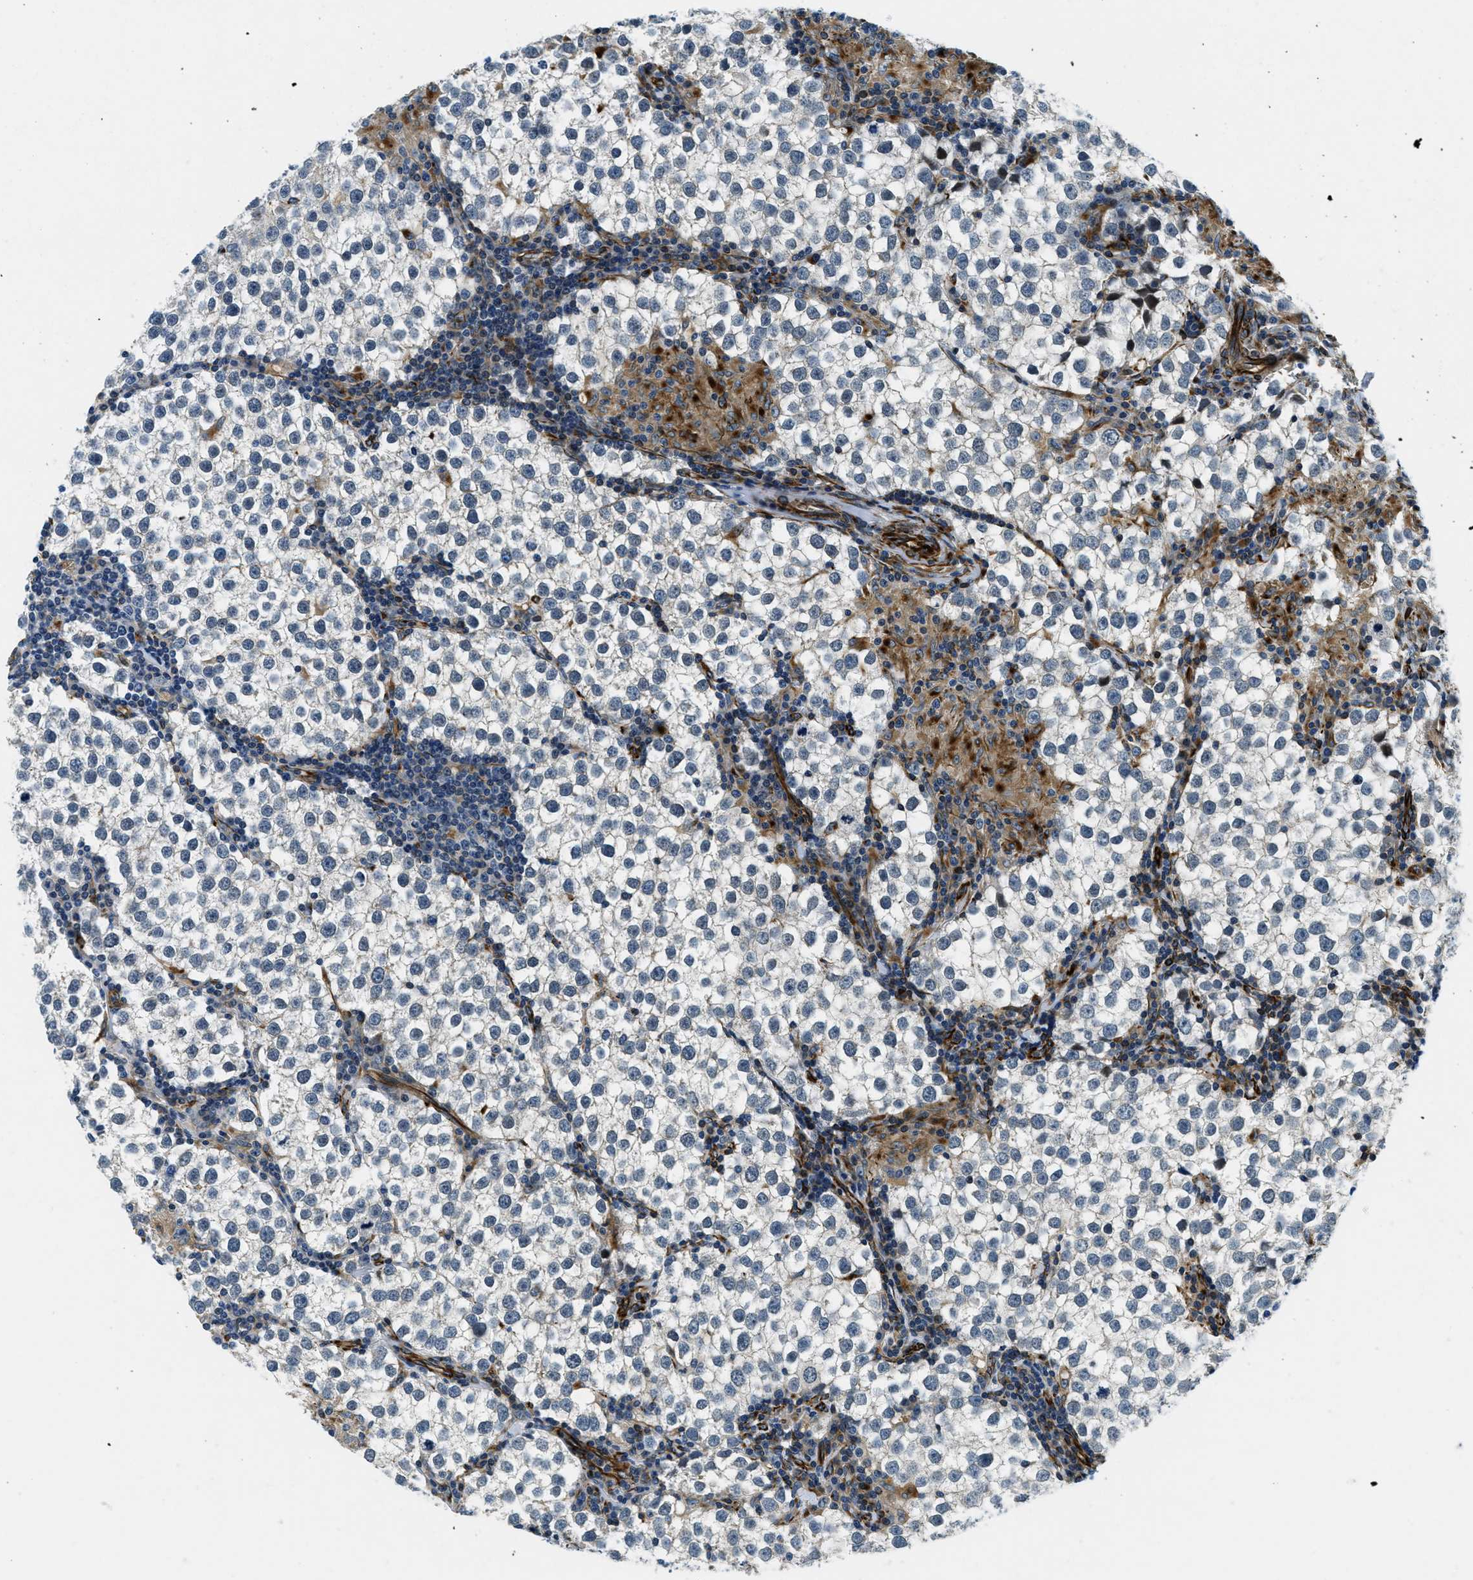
{"staining": {"intensity": "negative", "quantity": "none", "location": "none"}, "tissue": "testis cancer", "cell_type": "Tumor cells", "image_type": "cancer", "snomed": [{"axis": "morphology", "description": "Seminoma, NOS"}, {"axis": "morphology", "description": "Carcinoma, Embryonal, NOS"}, {"axis": "topography", "description": "Testis"}], "caption": "A high-resolution micrograph shows immunohistochemistry (IHC) staining of testis cancer (embryonal carcinoma), which demonstrates no significant positivity in tumor cells. (Stains: DAB immunohistochemistry with hematoxylin counter stain, Microscopy: brightfield microscopy at high magnification).", "gene": "GNS", "patient": {"sex": "male", "age": 36}}